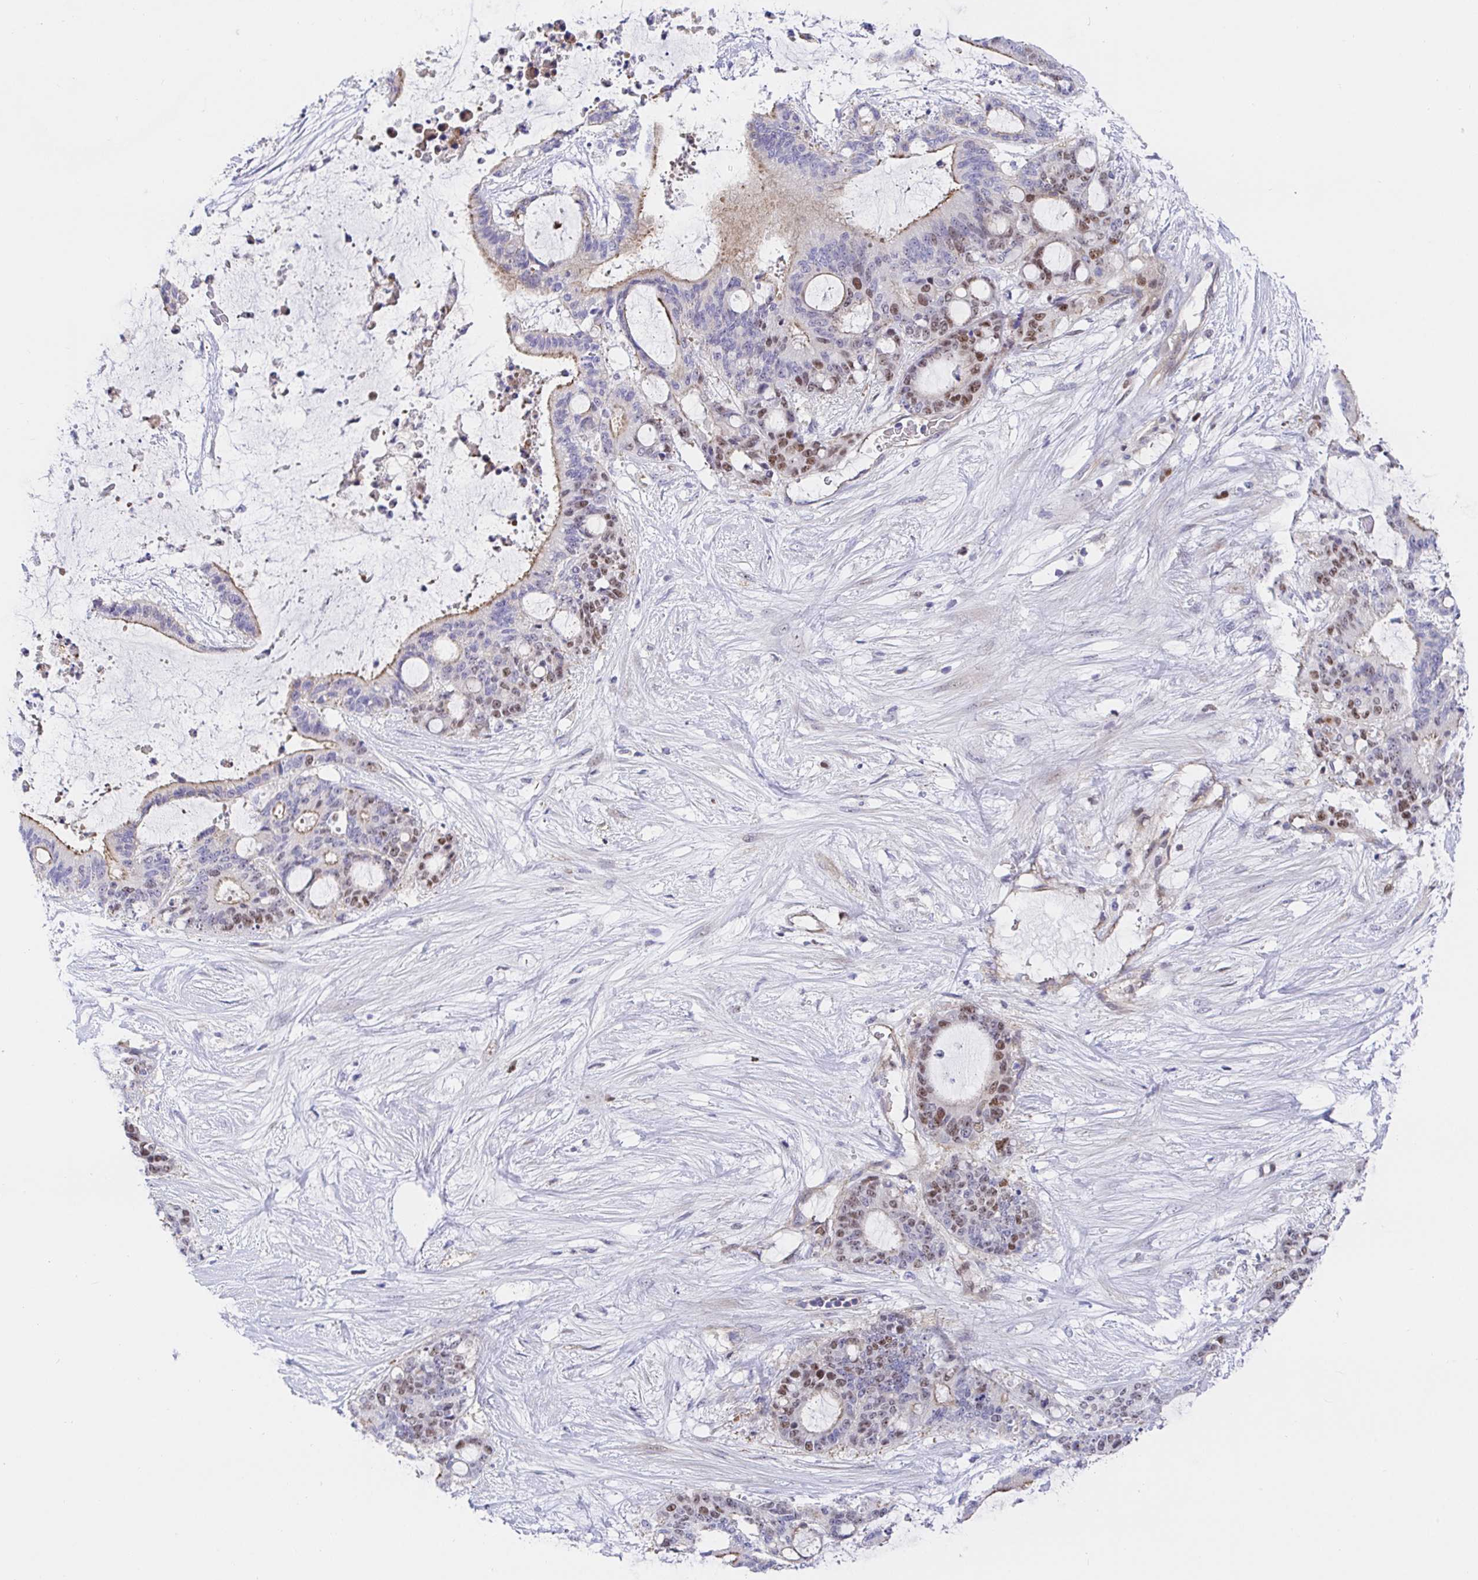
{"staining": {"intensity": "moderate", "quantity": "25%-75%", "location": "cytoplasmic/membranous,nuclear"}, "tissue": "liver cancer", "cell_type": "Tumor cells", "image_type": "cancer", "snomed": [{"axis": "morphology", "description": "Normal tissue, NOS"}, {"axis": "morphology", "description": "Cholangiocarcinoma"}, {"axis": "topography", "description": "Liver"}, {"axis": "topography", "description": "Peripheral nerve tissue"}], "caption": "Human liver cancer (cholangiocarcinoma) stained with a brown dye shows moderate cytoplasmic/membranous and nuclear positive expression in approximately 25%-75% of tumor cells.", "gene": "TIMELESS", "patient": {"sex": "female", "age": 73}}